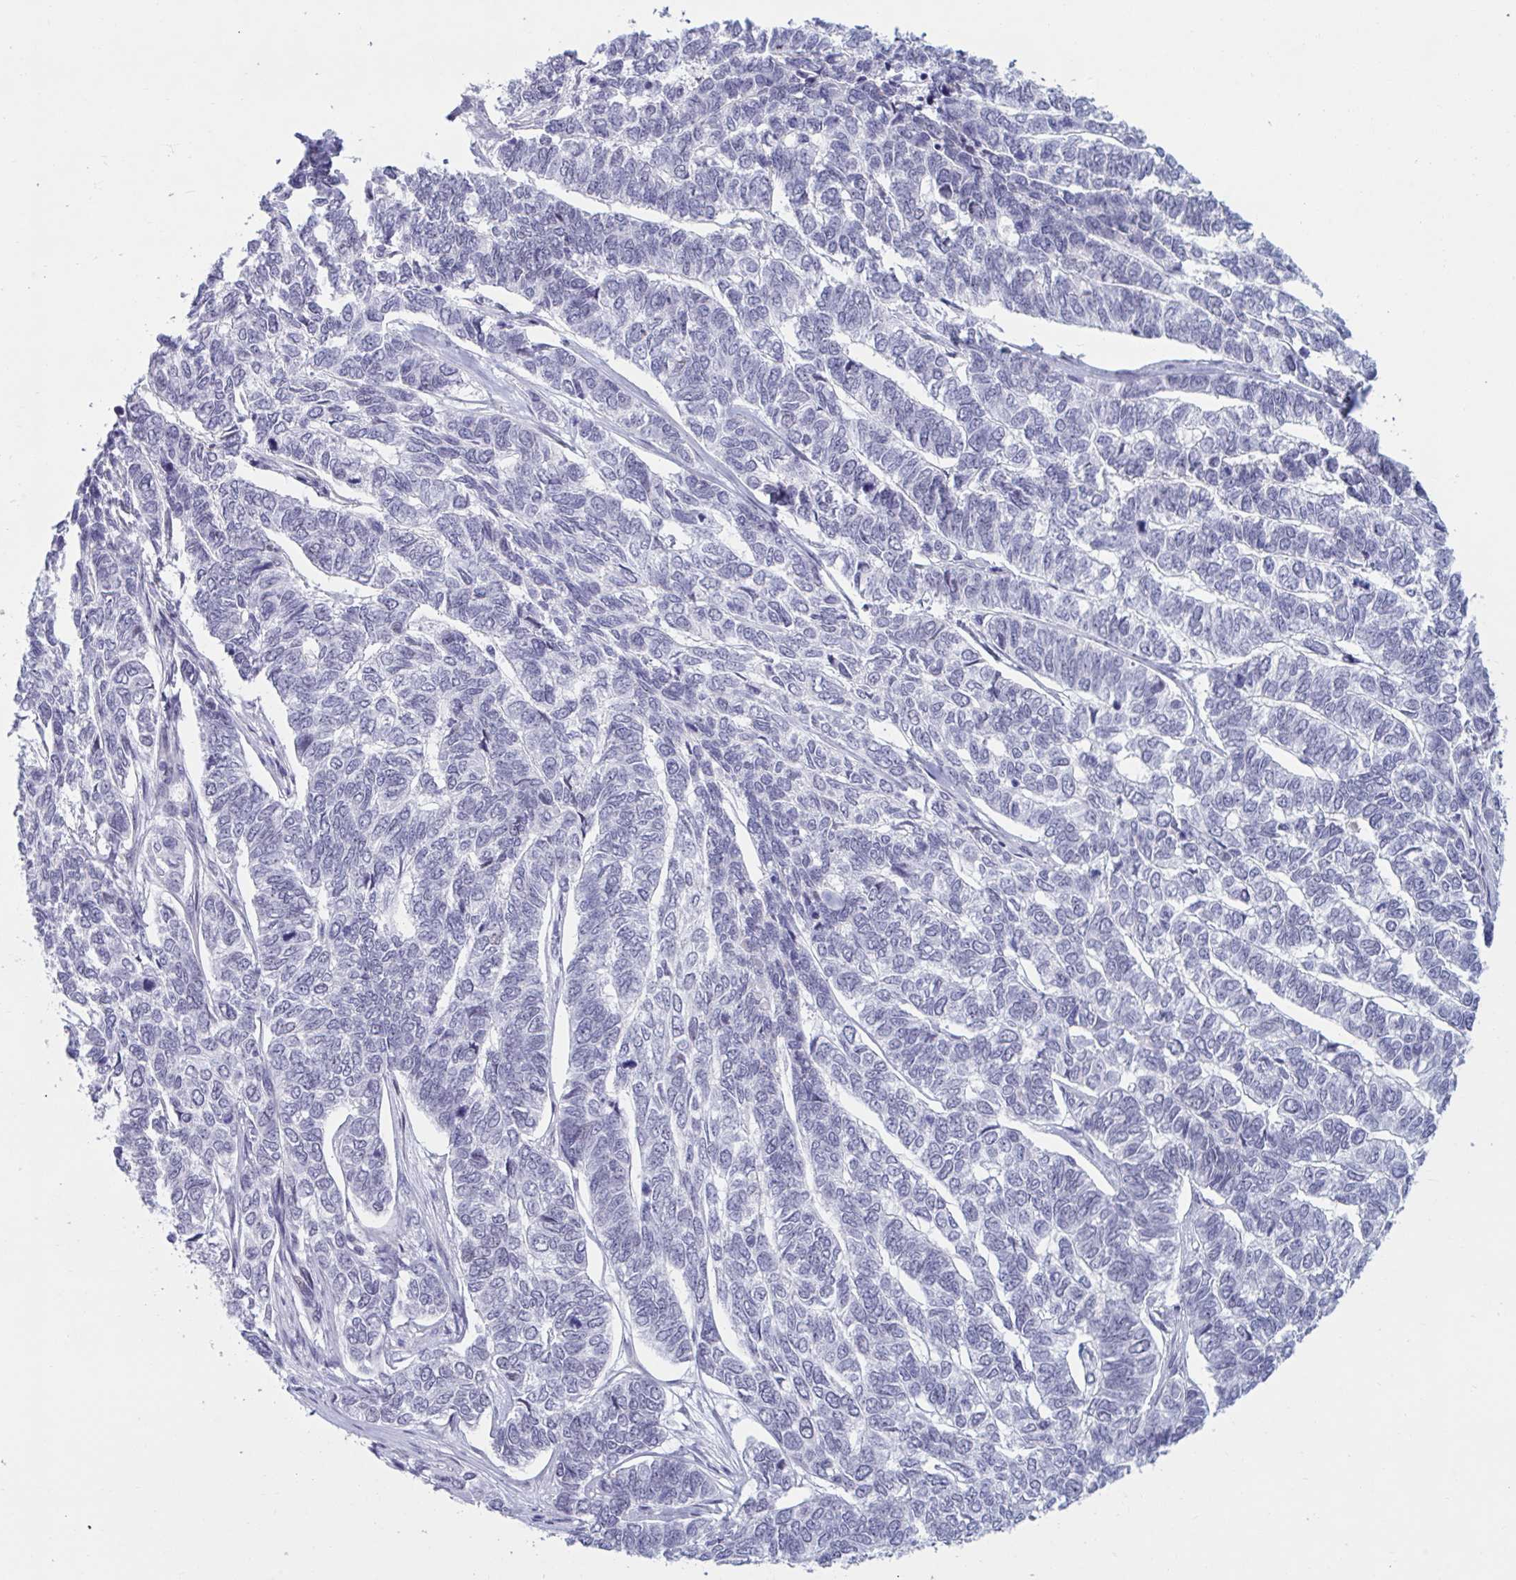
{"staining": {"intensity": "negative", "quantity": "none", "location": "none"}, "tissue": "skin cancer", "cell_type": "Tumor cells", "image_type": "cancer", "snomed": [{"axis": "morphology", "description": "Basal cell carcinoma"}, {"axis": "topography", "description": "Skin"}], "caption": "Basal cell carcinoma (skin) was stained to show a protein in brown. There is no significant staining in tumor cells.", "gene": "MSMB", "patient": {"sex": "female", "age": 65}}